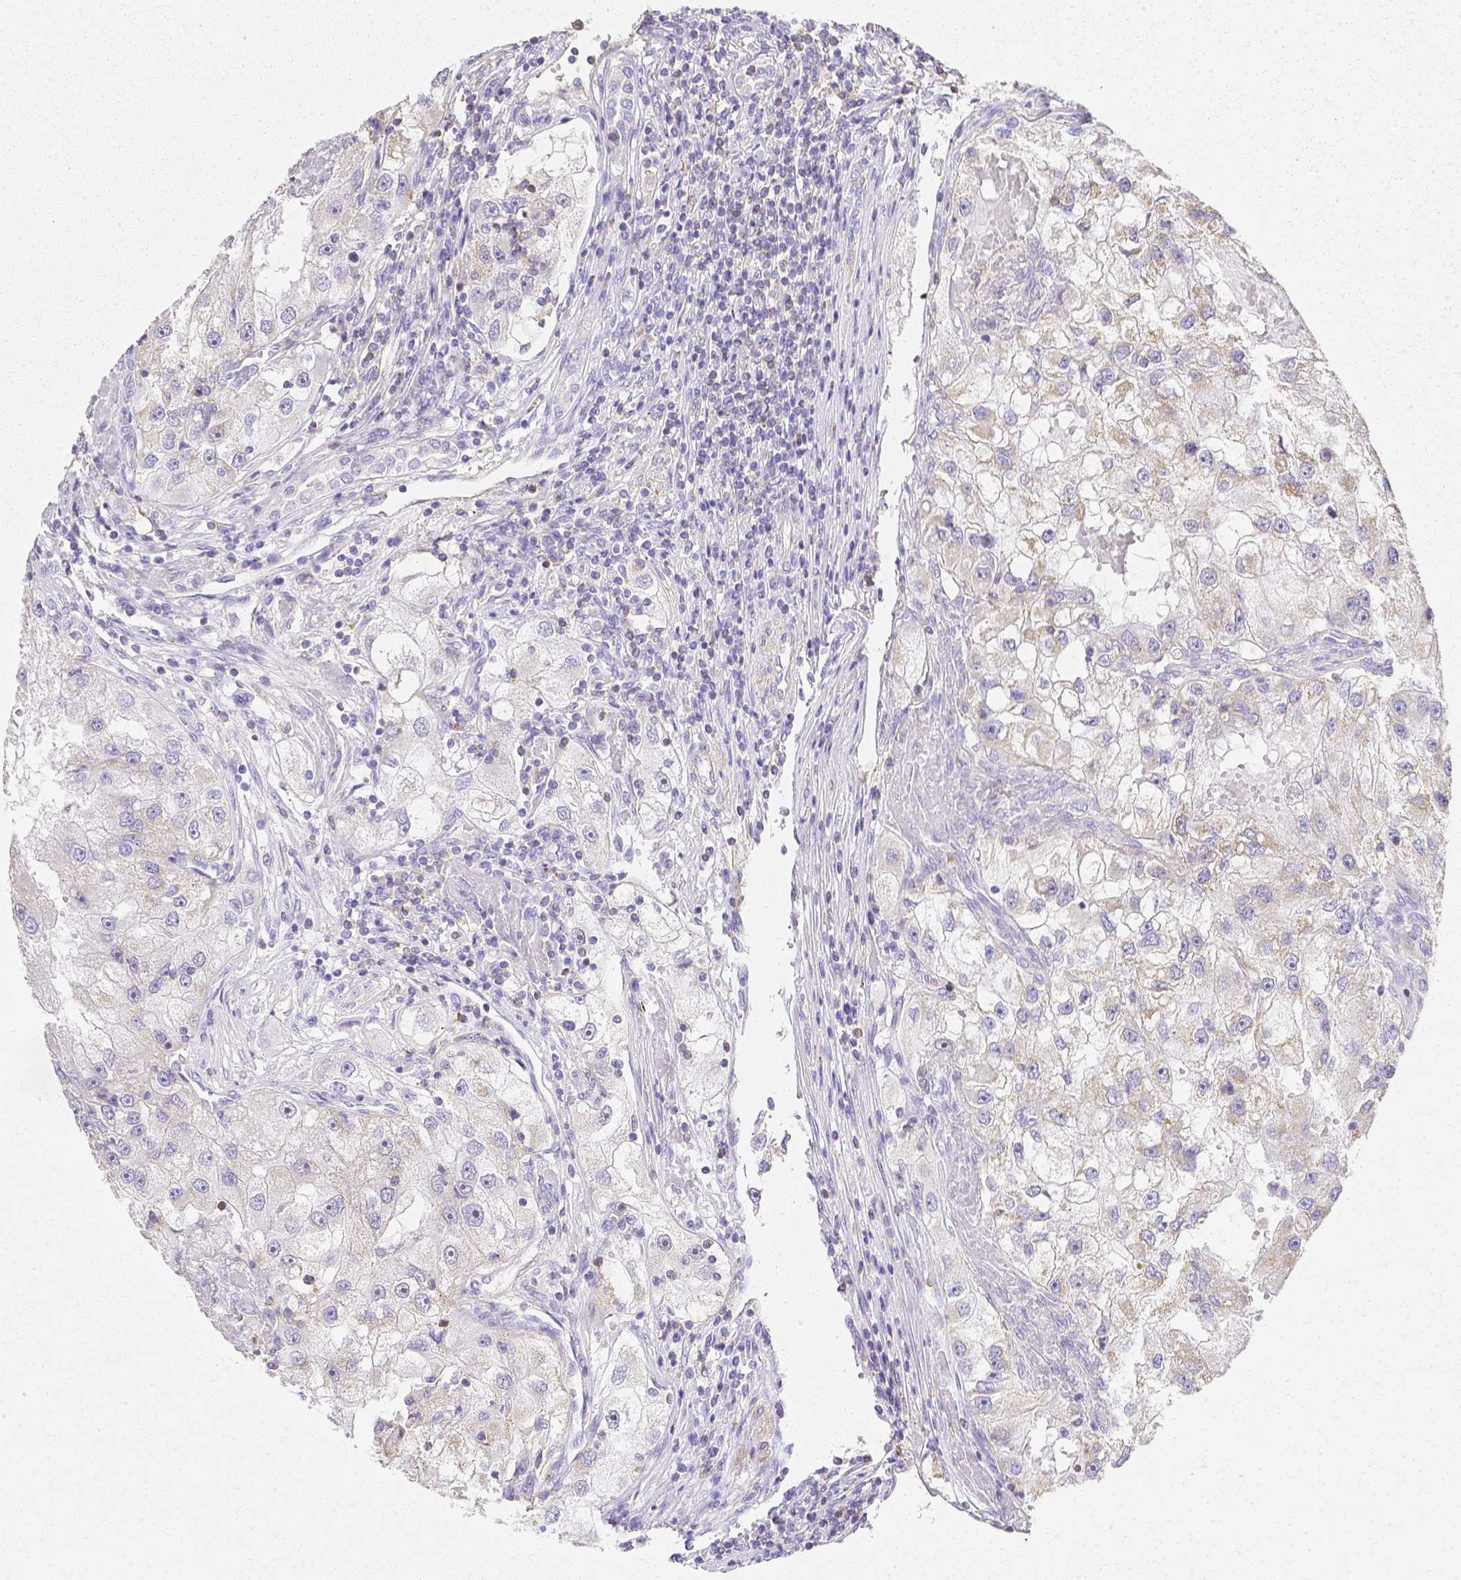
{"staining": {"intensity": "negative", "quantity": "none", "location": "none"}, "tissue": "renal cancer", "cell_type": "Tumor cells", "image_type": "cancer", "snomed": [{"axis": "morphology", "description": "Adenocarcinoma, NOS"}, {"axis": "topography", "description": "Kidney"}], "caption": "Immunohistochemistry (IHC) of adenocarcinoma (renal) reveals no positivity in tumor cells.", "gene": "ASAH2", "patient": {"sex": "male", "age": 63}}